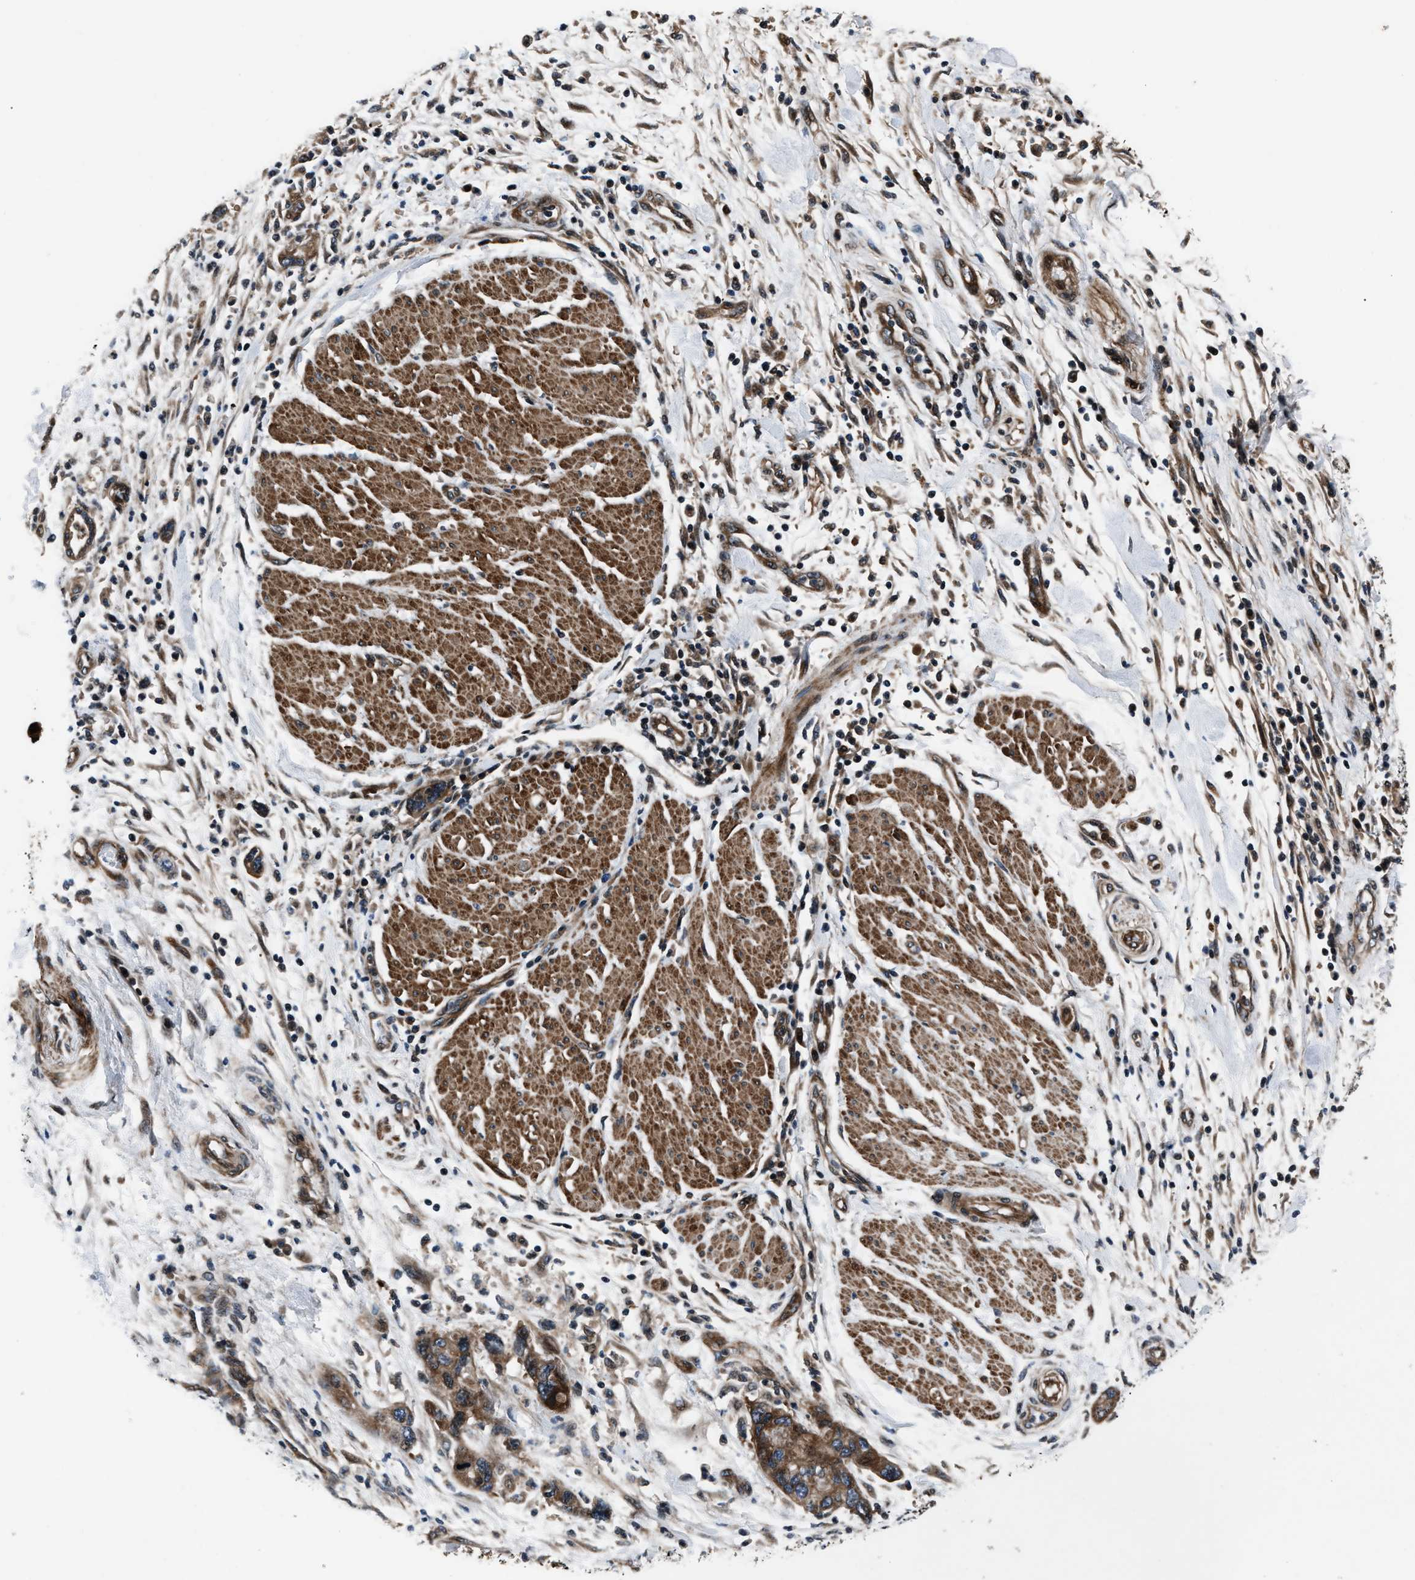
{"staining": {"intensity": "moderate", "quantity": ">75%", "location": "cytoplasmic/membranous"}, "tissue": "pancreatic cancer", "cell_type": "Tumor cells", "image_type": "cancer", "snomed": [{"axis": "morphology", "description": "Normal tissue, NOS"}, {"axis": "morphology", "description": "Adenocarcinoma, NOS"}, {"axis": "topography", "description": "Pancreas"}], "caption": "A brown stain shows moderate cytoplasmic/membranous staining of a protein in pancreatic cancer tumor cells. (Brightfield microscopy of DAB IHC at high magnification).", "gene": "DYNC2I1", "patient": {"sex": "female", "age": 71}}